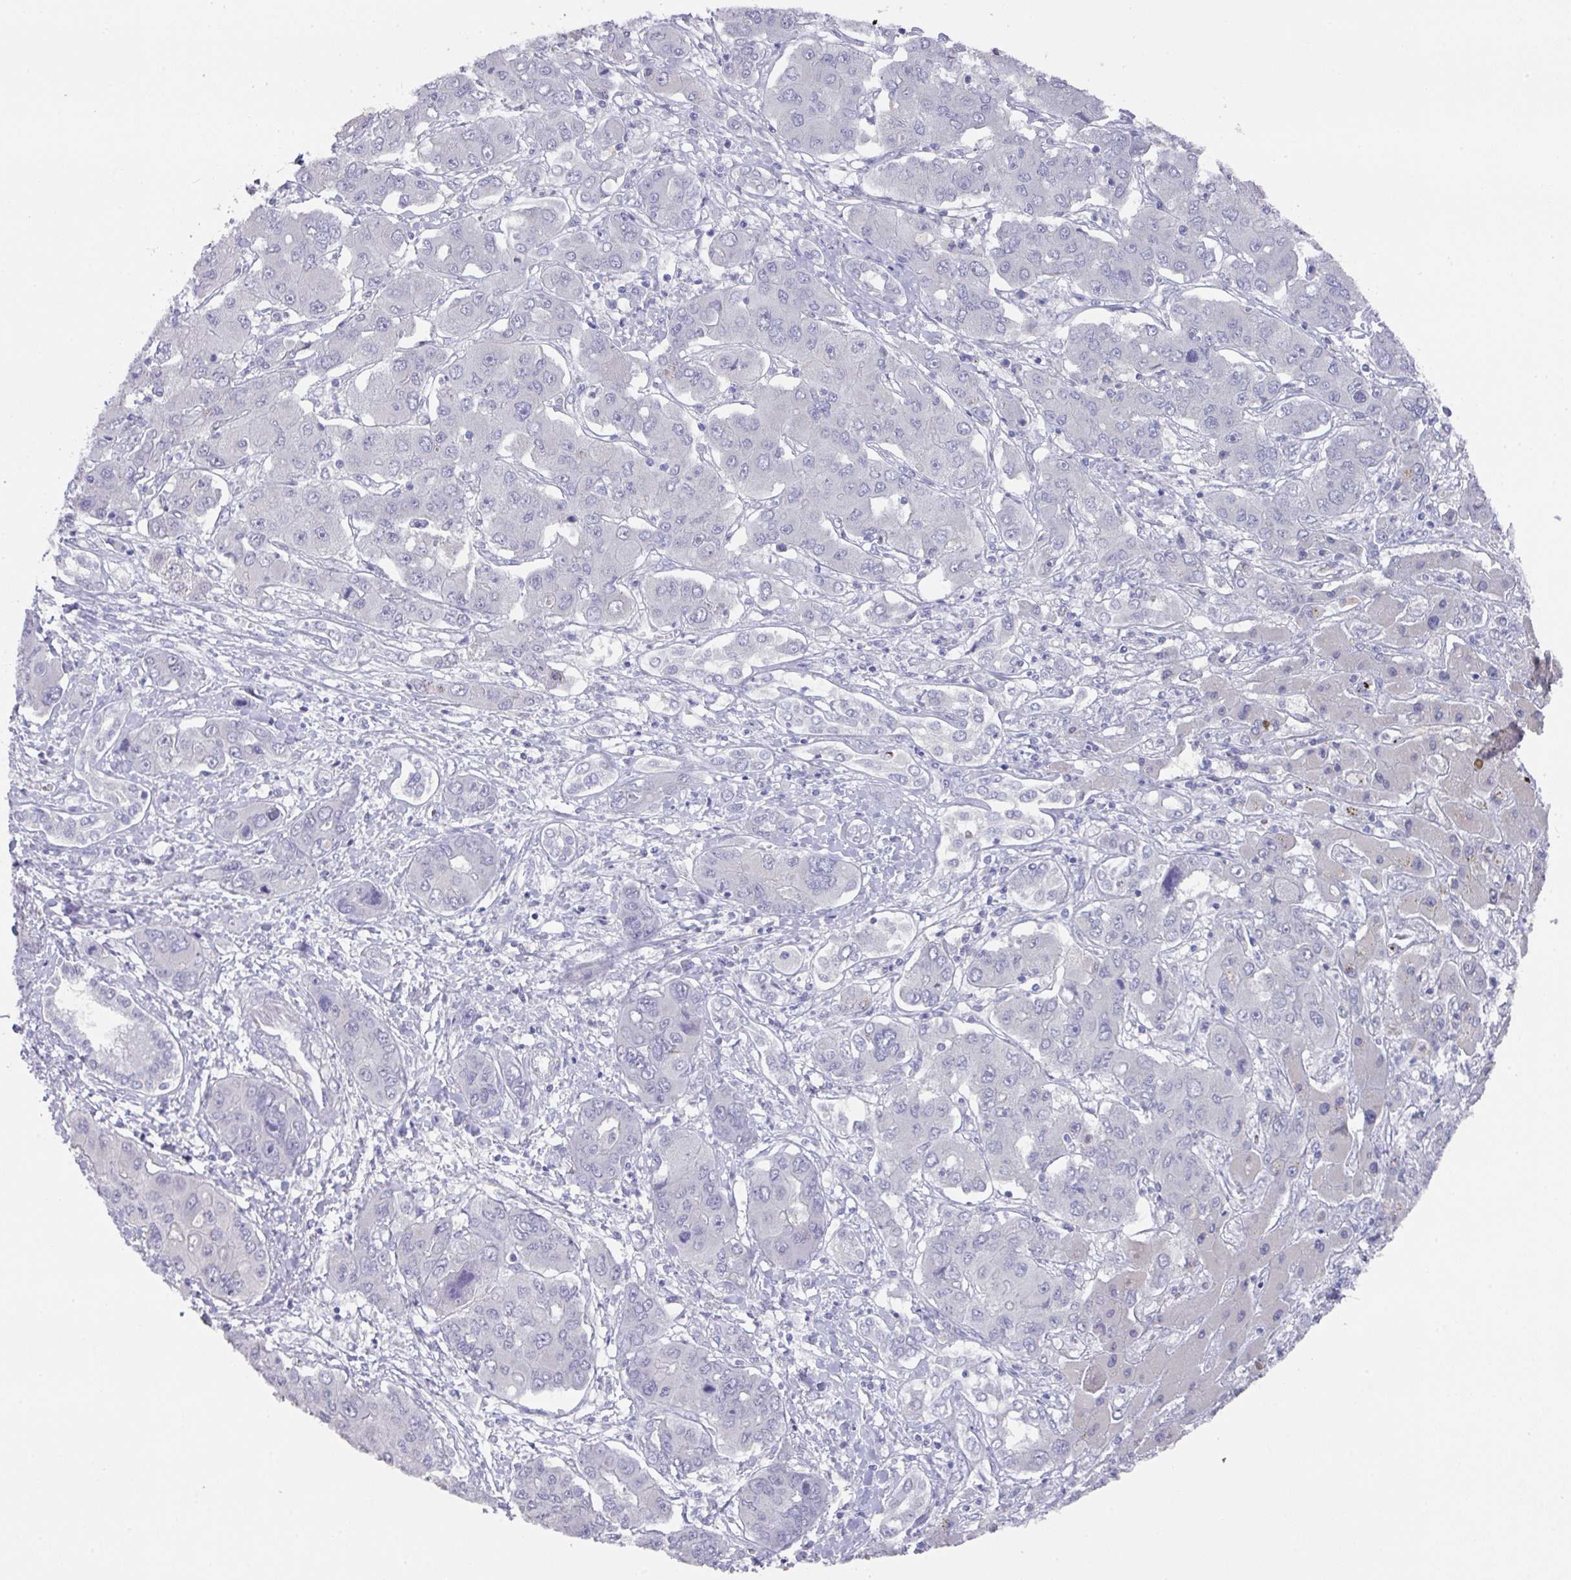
{"staining": {"intensity": "negative", "quantity": "none", "location": "none"}, "tissue": "liver cancer", "cell_type": "Tumor cells", "image_type": "cancer", "snomed": [{"axis": "morphology", "description": "Cholangiocarcinoma"}, {"axis": "topography", "description": "Liver"}], "caption": "Immunohistochemistry micrograph of cholangiocarcinoma (liver) stained for a protein (brown), which shows no expression in tumor cells.", "gene": "DAZL", "patient": {"sex": "male", "age": 67}}